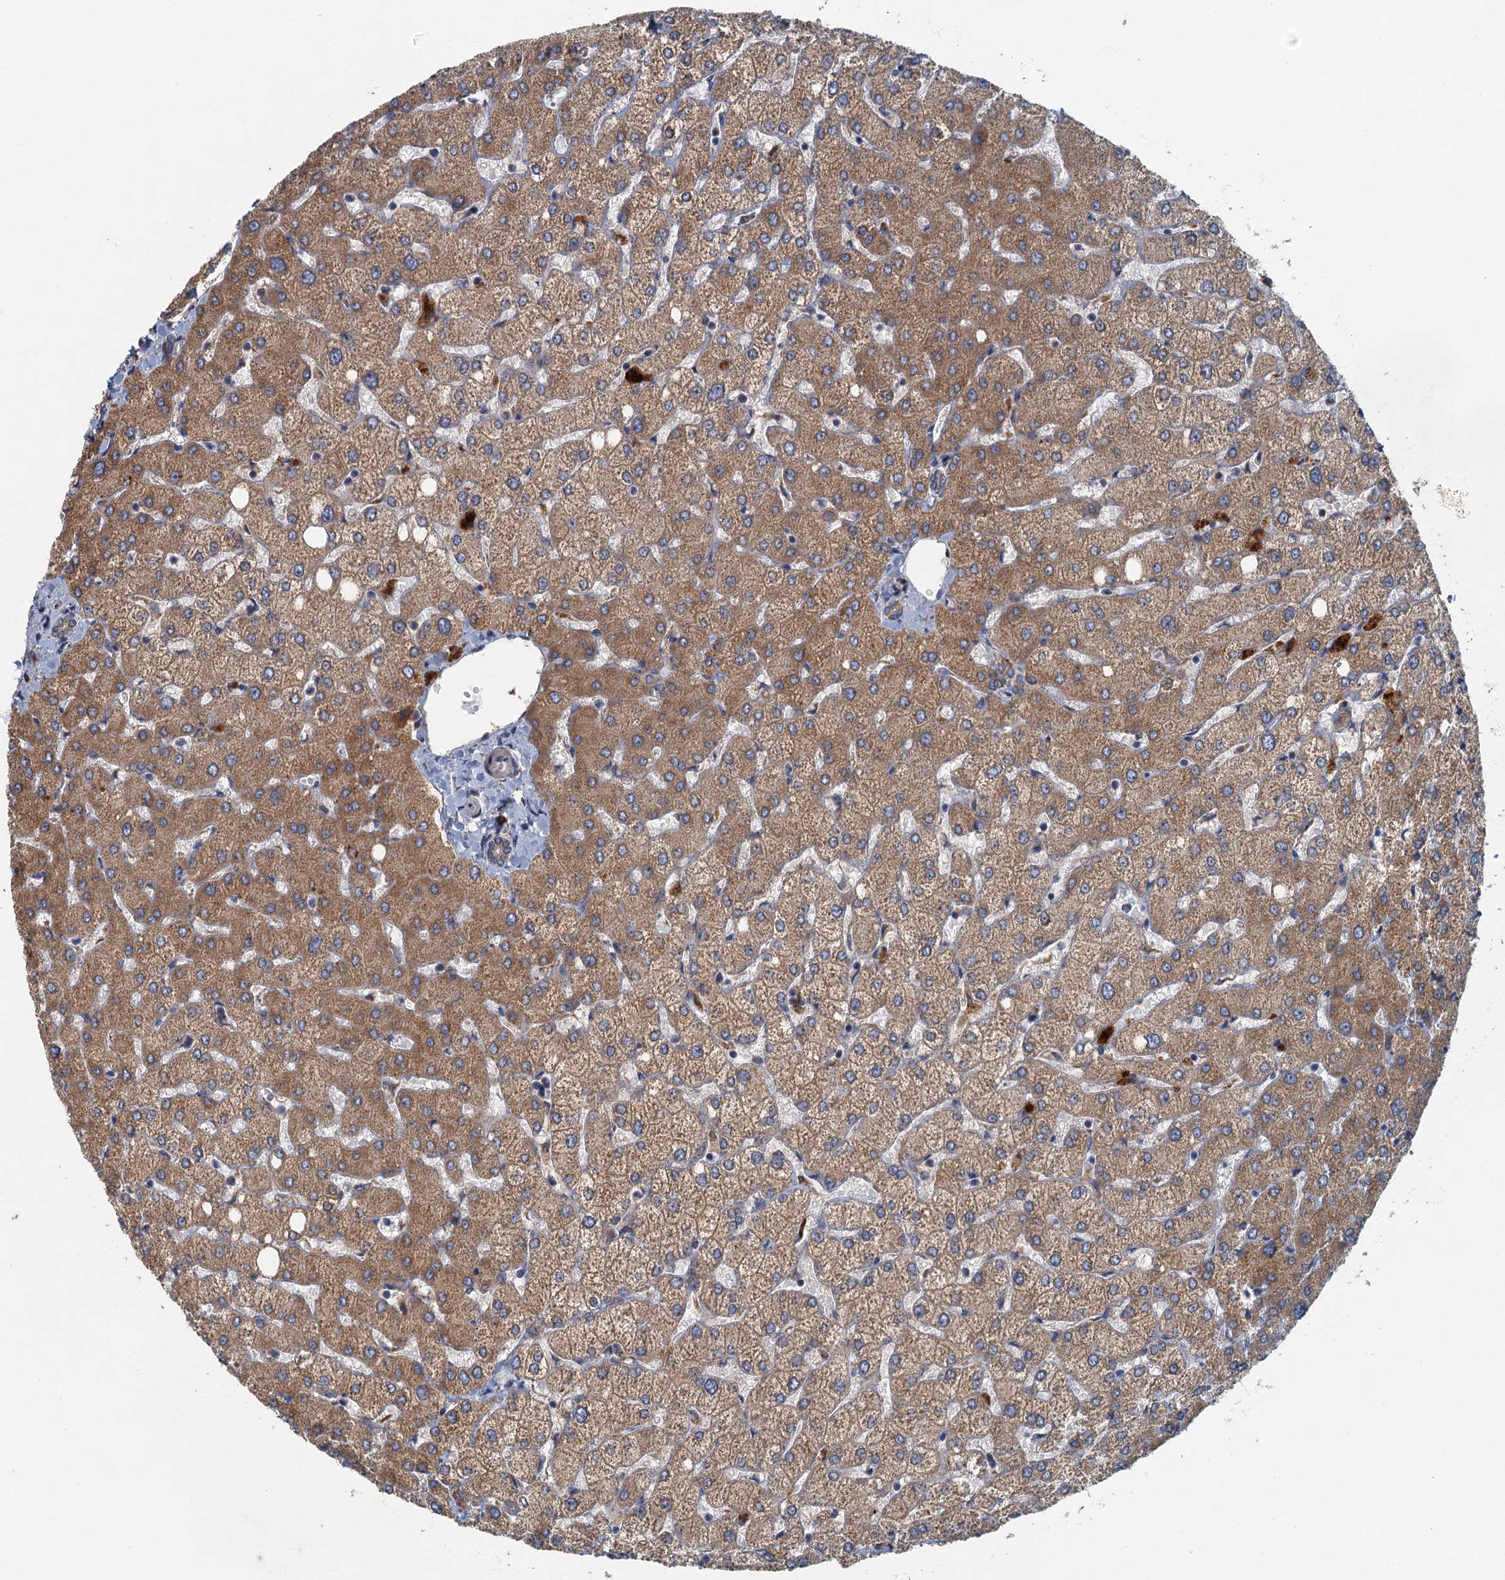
{"staining": {"intensity": "weak", "quantity": "25%-75%", "location": "cytoplasmic/membranous"}, "tissue": "liver", "cell_type": "Cholangiocytes", "image_type": "normal", "snomed": [{"axis": "morphology", "description": "Normal tissue, NOS"}, {"axis": "topography", "description": "Liver"}], "caption": "This micrograph shows unremarkable liver stained with immunohistochemistry (IHC) to label a protein in brown. The cytoplasmic/membranous of cholangiocytes show weak positivity for the protein. Nuclei are counter-stained blue.", "gene": "SPDYC", "patient": {"sex": "female", "age": 54}}